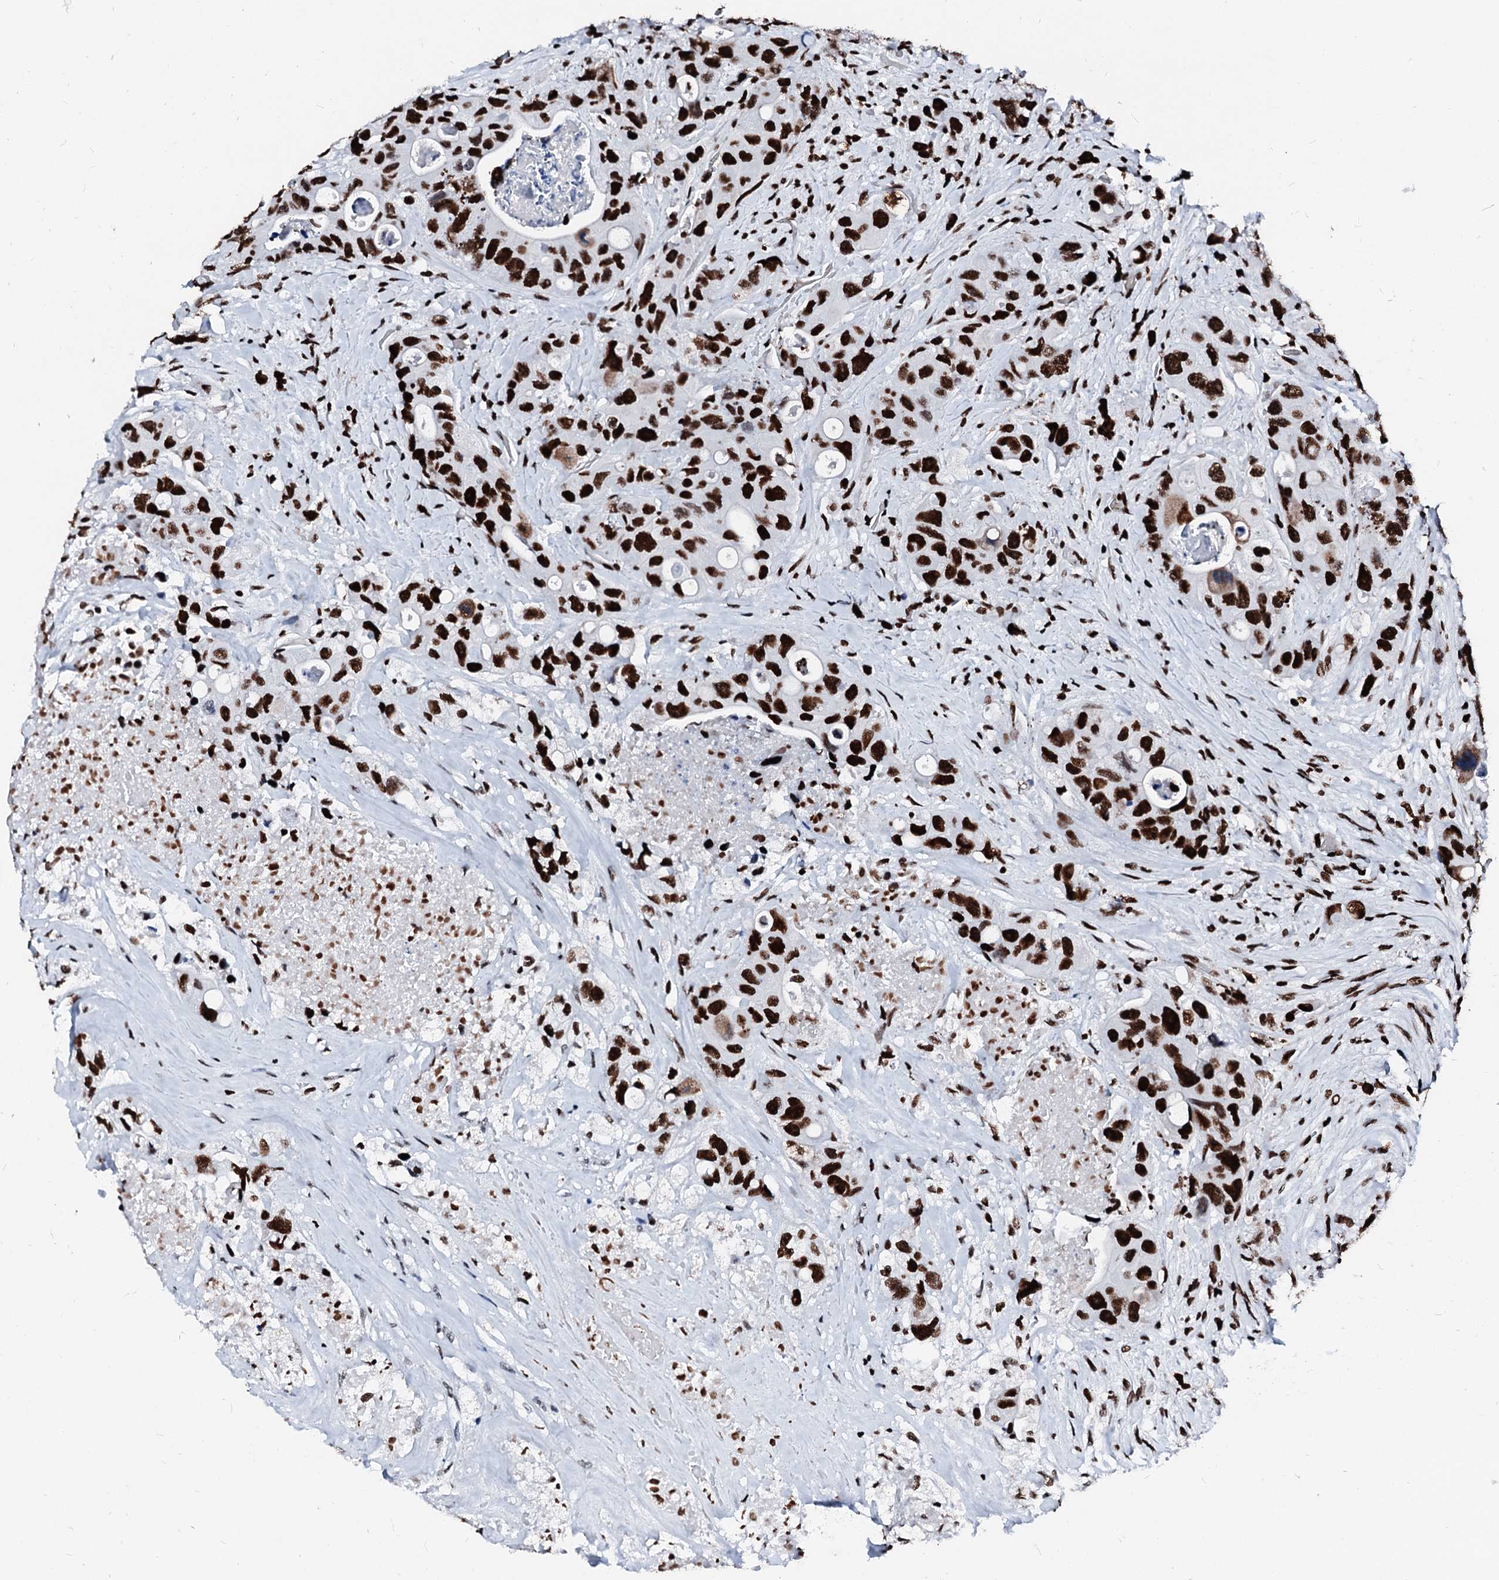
{"staining": {"intensity": "strong", "quantity": ">75%", "location": "nuclear"}, "tissue": "colorectal cancer", "cell_type": "Tumor cells", "image_type": "cancer", "snomed": [{"axis": "morphology", "description": "Adenocarcinoma, NOS"}, {"axis": "topography", "description": "Colon"}], "caption": "Immunohistochemistry photomicrograph of adenocarcinoma (colorectal) stained for a protein (brown), which displays high levels of strong nuclear expression in approximately >75% of tumor cells.", "gene": "RALY", "patient": {"sex": "female", "age": 46}}